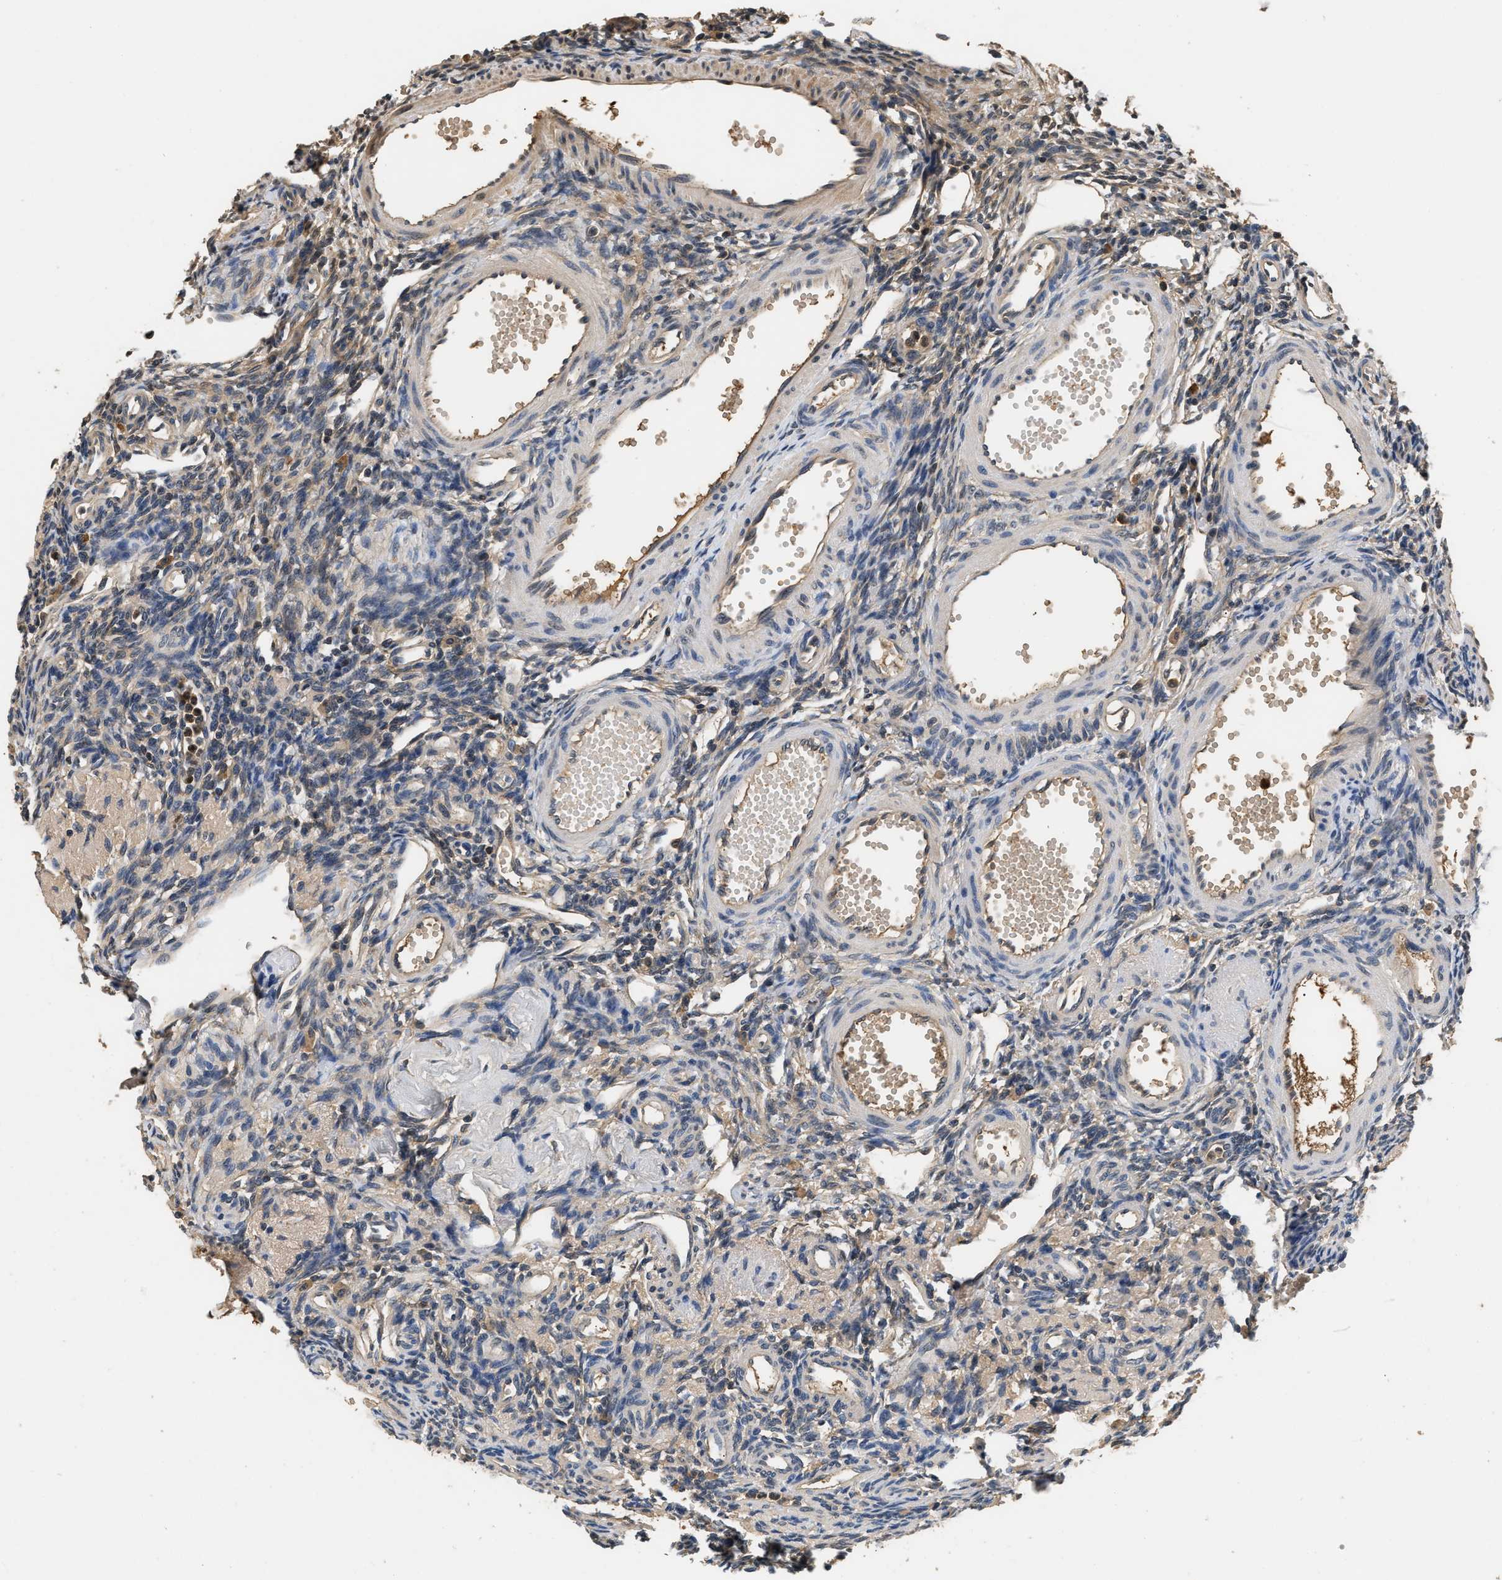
{"staining": {"intensity": "weak", "quantity": "25%-75%", "location": "cytoplasmic/membranous"}, "tissue": "ovary", "cell_type": "Ovarian stroma cells", "image_type": "normal", "snomed": [{"axis": "morphology", "description": "Normal tissue, NOS"}, {"axis": "topography", "description": "Ovary"}], "caption": "Human ovary stained with a brown dye shows weak cytoplasmic/membranous positive staining in about 25%-75% of ovarian stroma cells.", "gene": "GPI", "patient": {"sex": "female", "age": 33}}